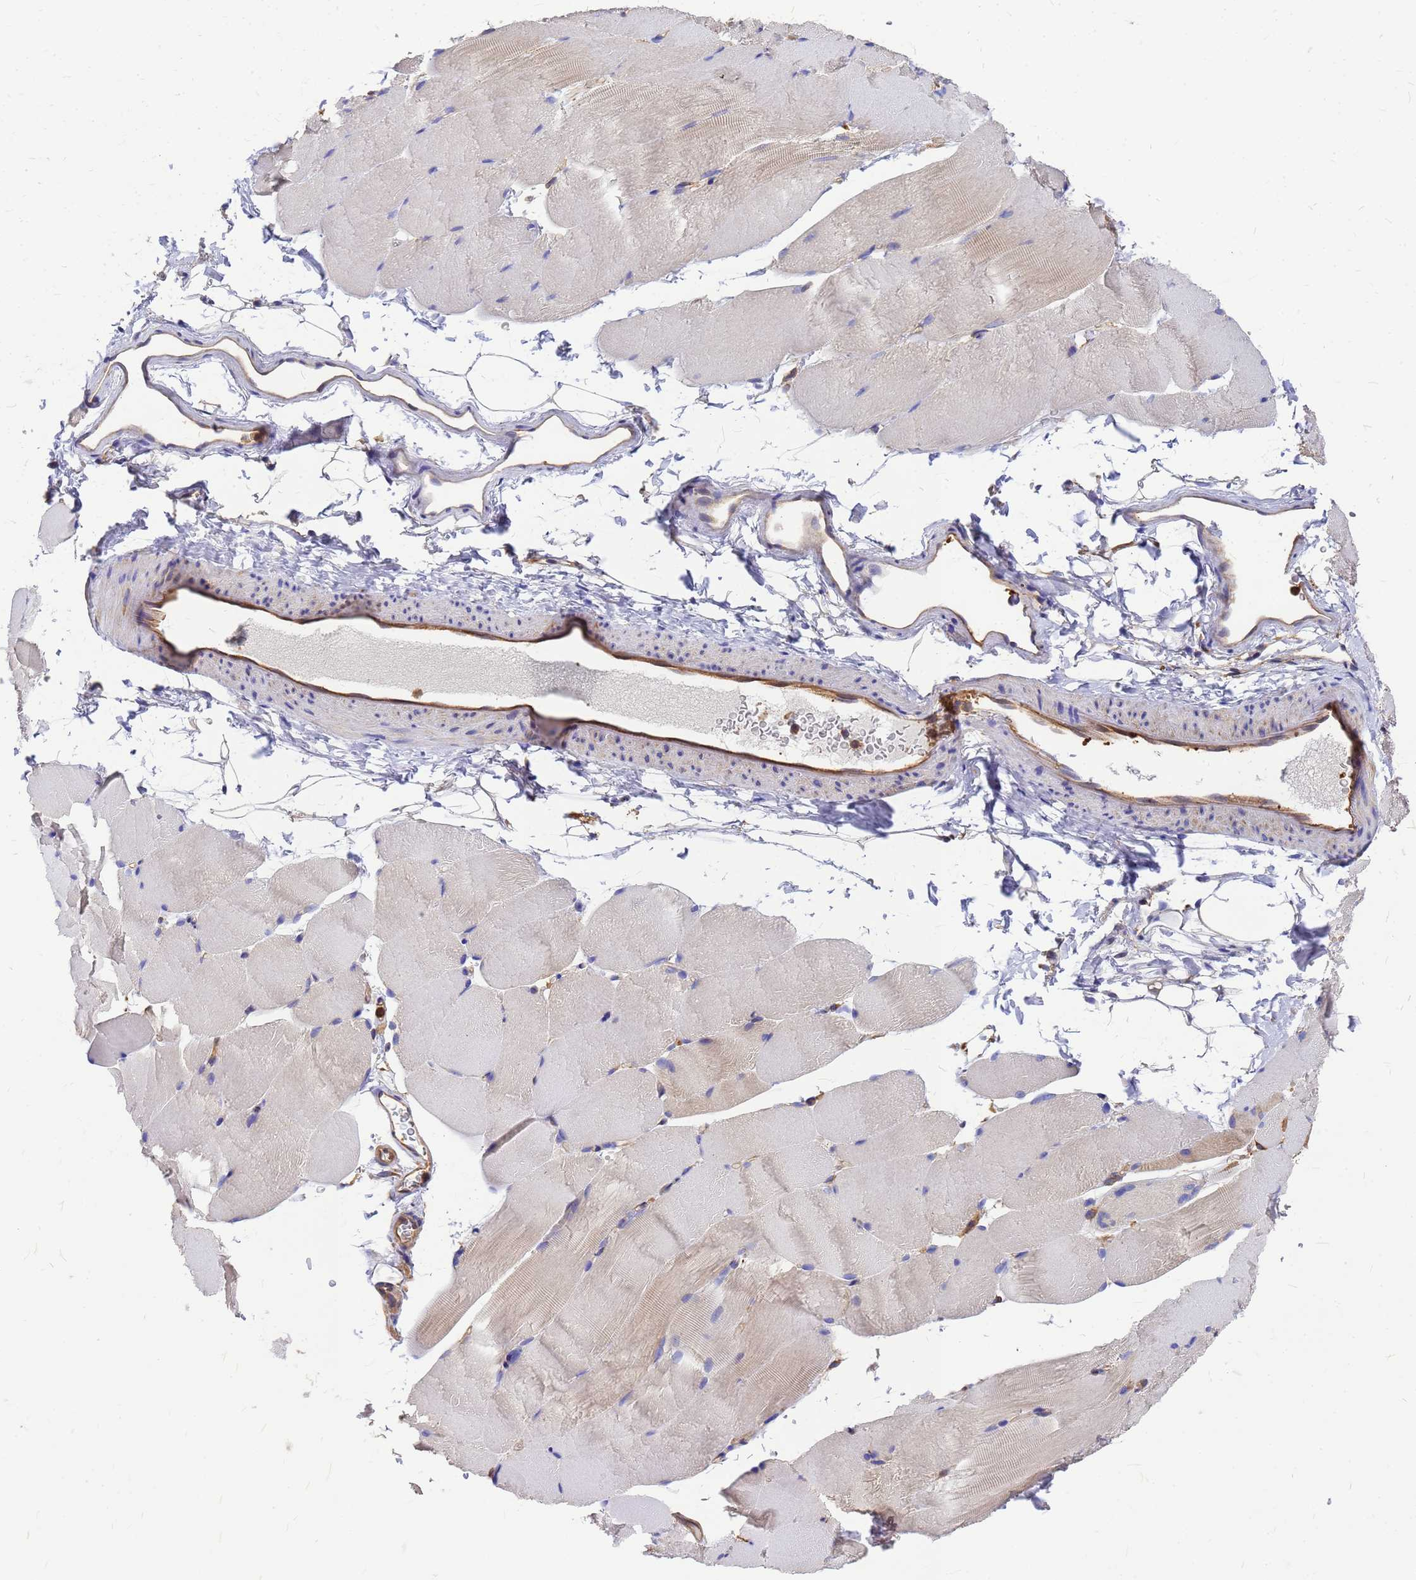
{"staining": {"intensity": "weak", "quantity": "25%-75%", "location": "cytoplasmic/membranous"}, "tissue": "skeletal muscle", "cell_type": "Myocytes", "image_type": "normal", "snomed": [{"axis": "morphology", "description": "Normal tissue, NOS"}, {"axis": "topography", "description": "Skeletal muscle"}, {"axis": "topography", "description": "Parathyroid gland"}], "caption": "Immunohistochemistry image of normal human skeletal muscle stained for a protein (brown), which demonstrates low levels of weak cytoplasmic/membranous positivity in about 25%-75% of myocytes.", "gene": "GID4", "patient": {"sex": "female", "age": 37}}